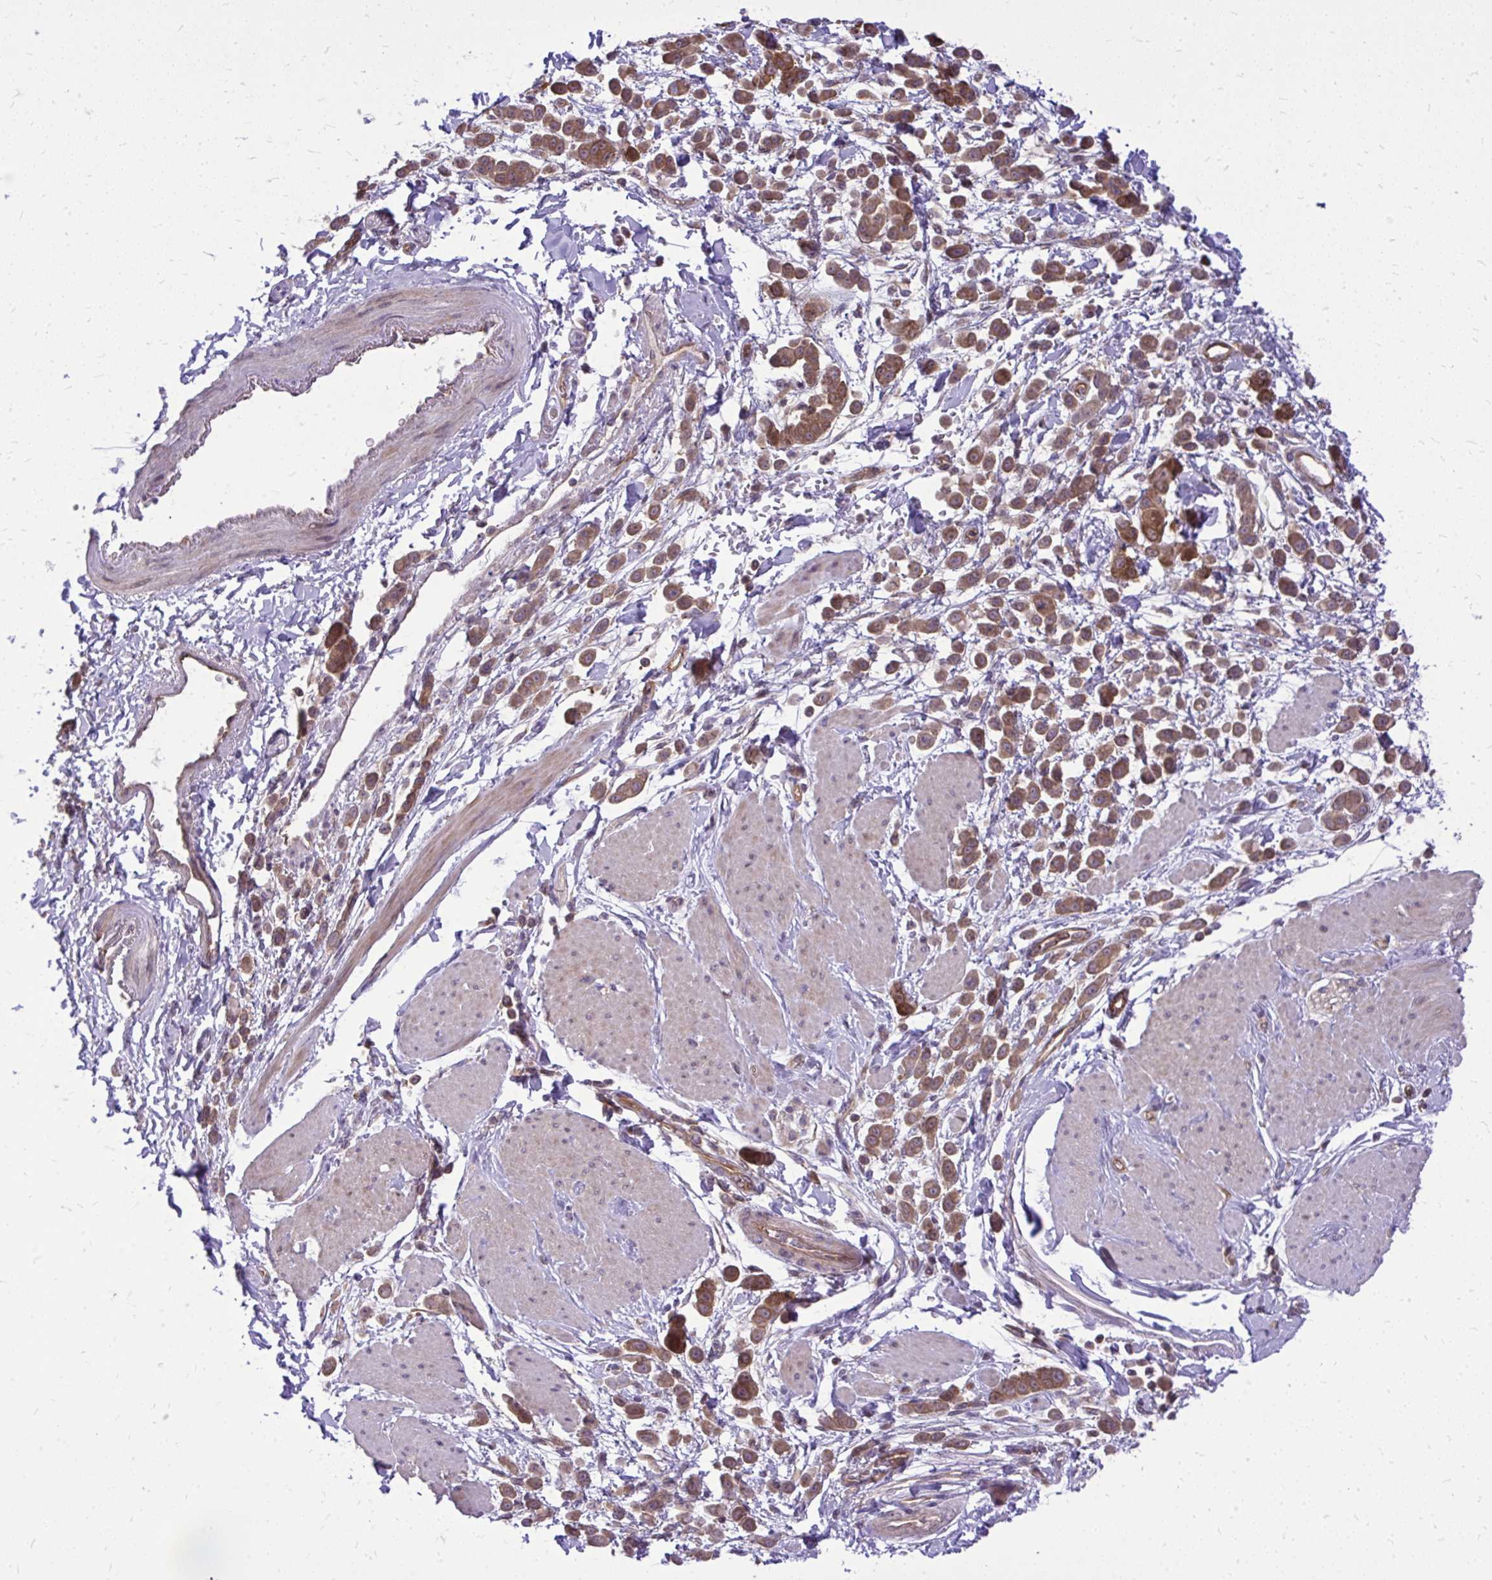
{"staining": {"intensity": "moderate", "quantity": ">75%", "location": "cytoplasmic/membranous"}, "tissue": "pancreatic cancer", "cell_type": "Tumor cells", "image_type": "cancer", "snomed": [{"axis": "morphology", "description": "Normal tissue, NOS"}, {"axis": "morphology", "description": "Adenocarcinoma, NOS"}, {"axis": "topography", "description": "Pancreas"}], "caption": "Pancreatic cancer tissue exhibits moderate cytoplasmic/membranous positivity in about >75% of tumor cells, visualized by immunohistochemistry. (brown staining indicates protein expression, while blue staining denotes nuclei).", "gene": "PPP5C", "patient": {"sex": "female", "age": 64}}